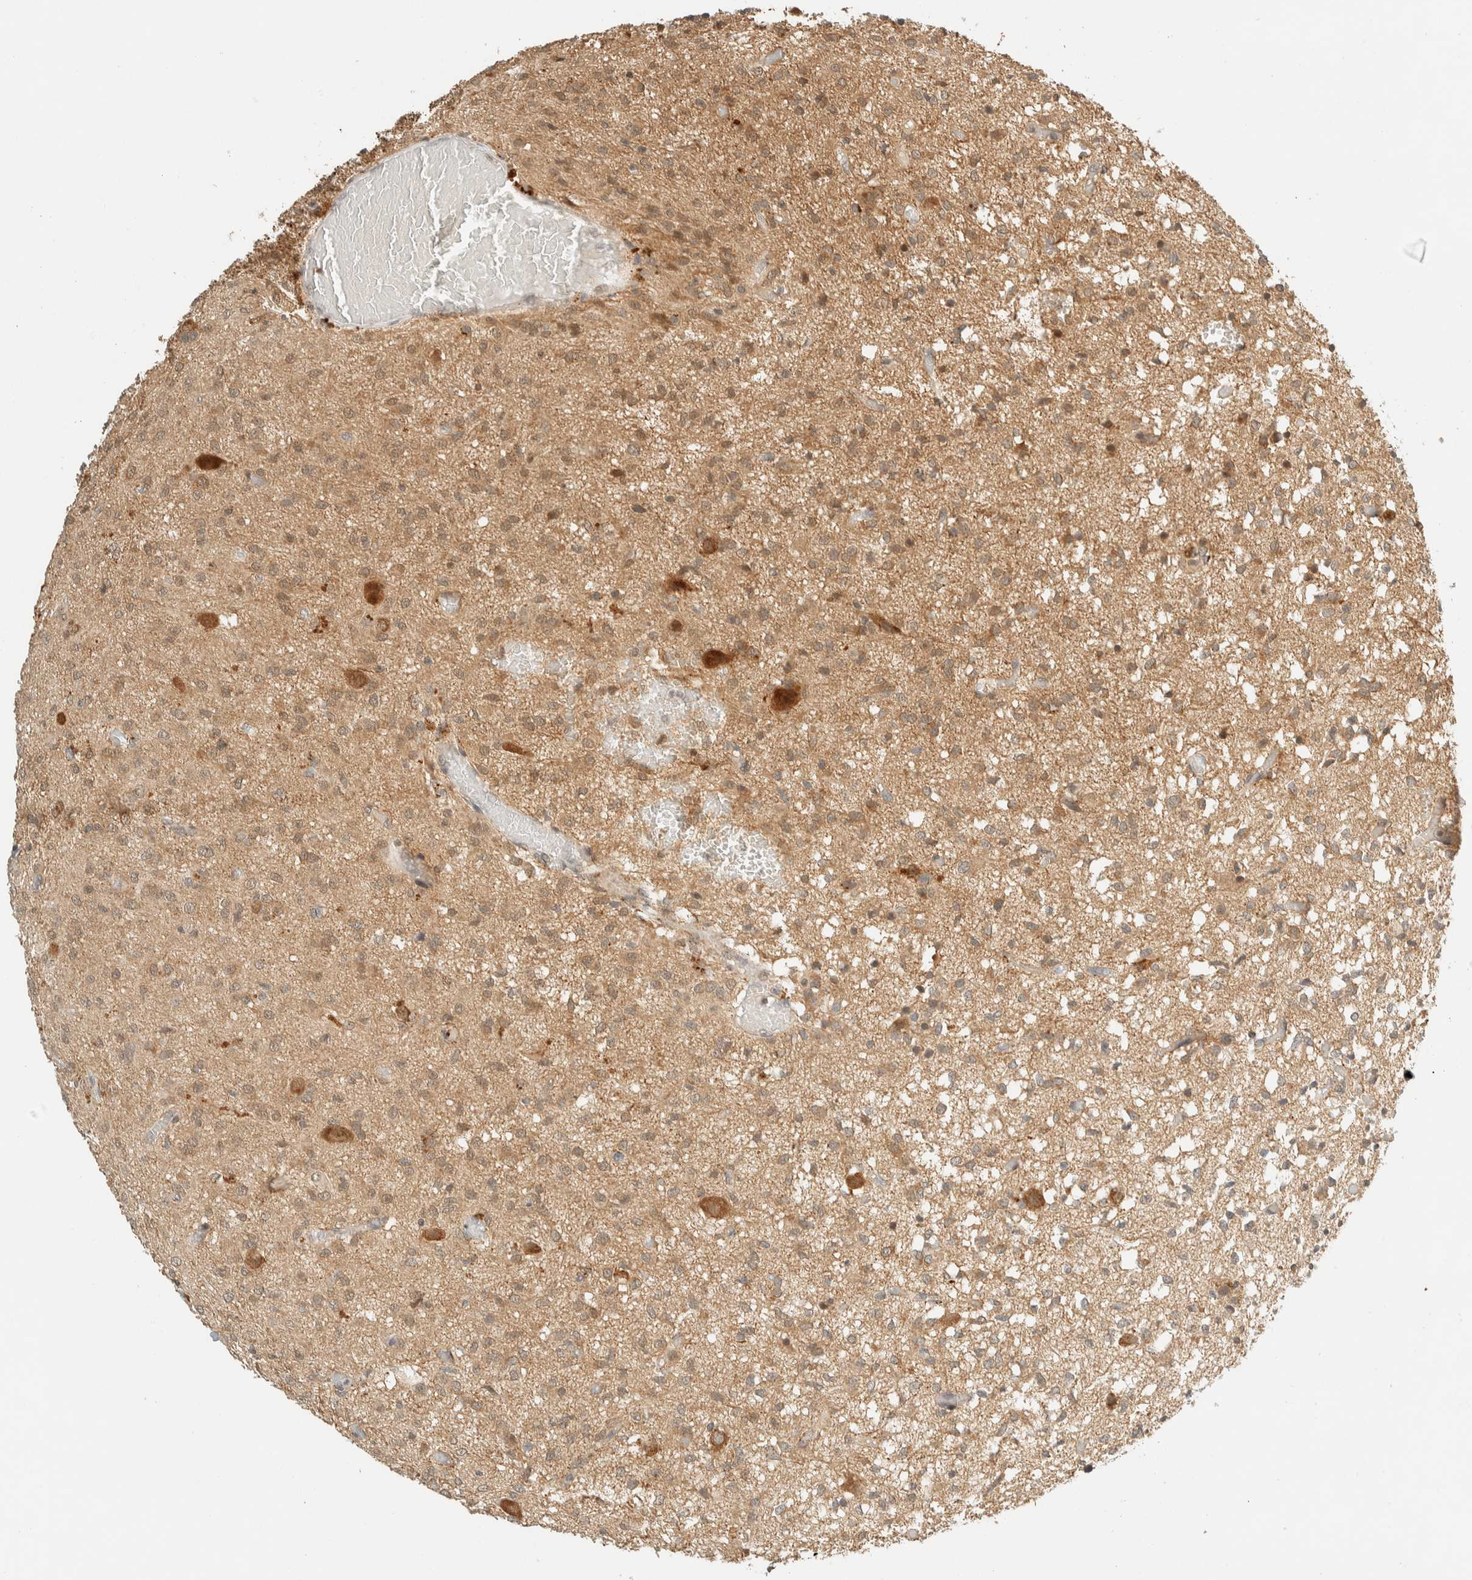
{"staining": {"intensity": "moderate", "quantity": ">75%", "location": "cytoplasmic/membranous,nuclear"}, "tissue": "glioma", "cell_type": "Tumor cells", "image_type": "cancer", "snomed": [{"axis": "morphology", "description": "Glioma, malignant, High grade"}, {"axis": "topography", "description": "Brain"}], "caption": "Moderate cytoplasmic/membranous and nuclear staining for a protein is appreciated in about >75% of tumor cells of glioma using immunohistochemistry.", "gene": "KIFAP3", "patient": {"sex": "female", "age": 59}}